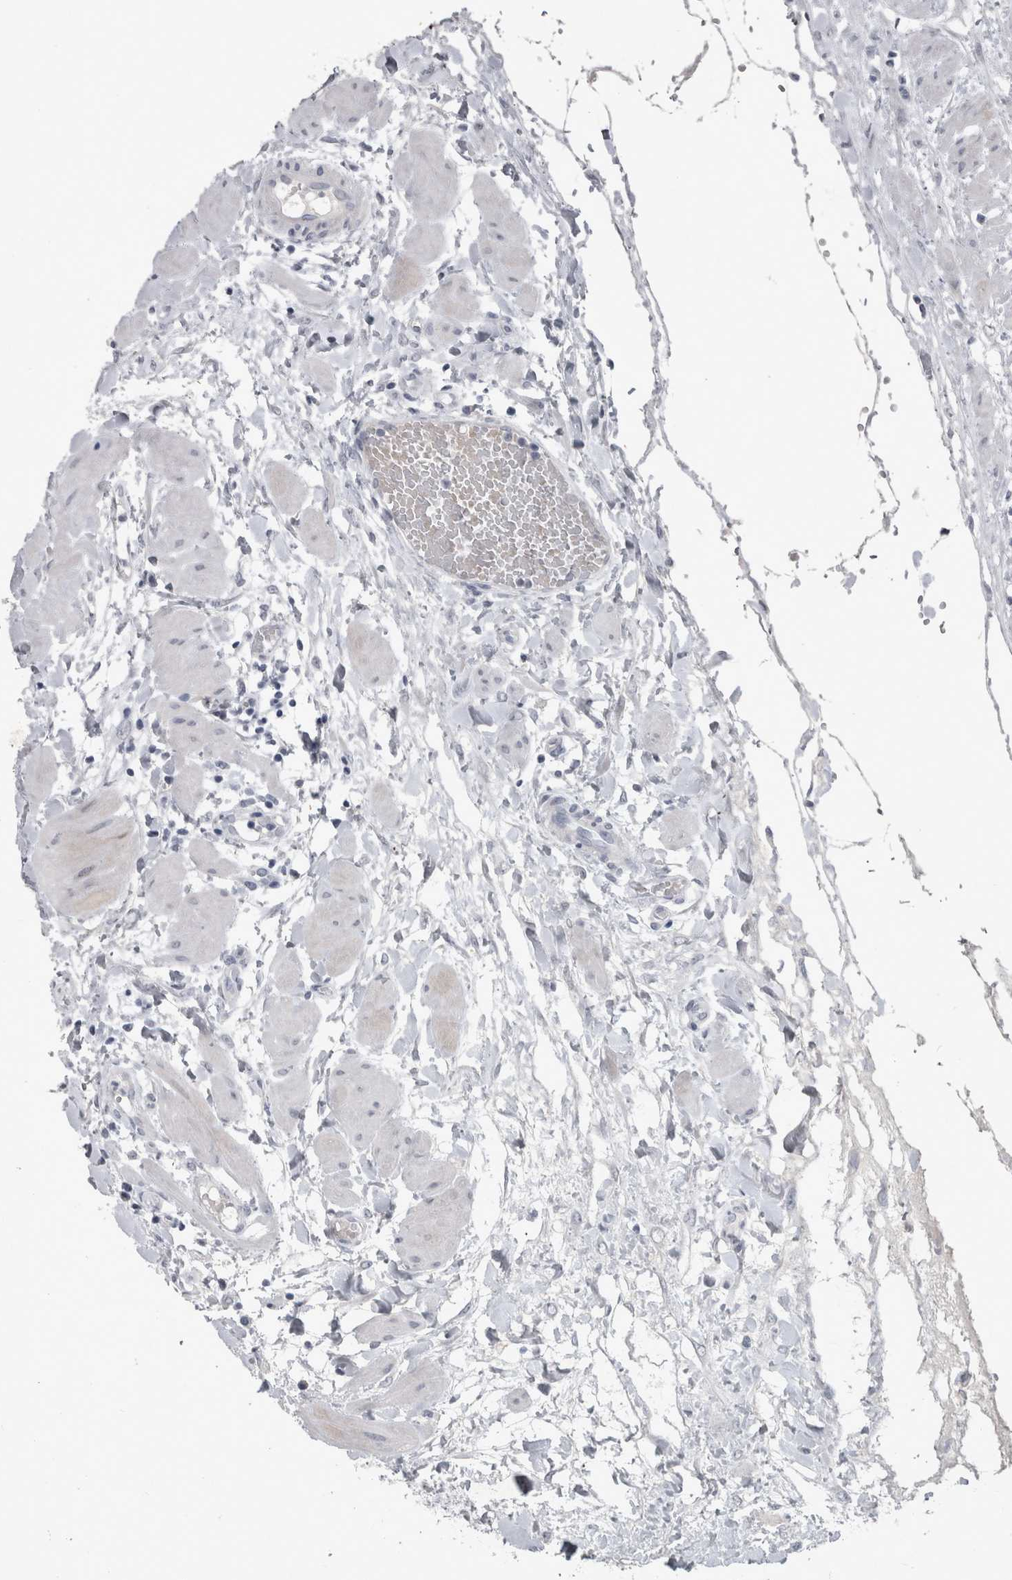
{"staining": {"intensity": "negative", "quantity": "none", "location": "none"}, "tissue": "fallopian tube", "cell_type": "Glandular cells", "image_type": "normal", "snomed": [{"axis": "morphology", "description": "Normal tissue, NOS"}, {"axis": "topography", "description": "Fallopian tube"}, {"axis": "topography", "description": "Placenta"}], "caption": "Protein analysis of unremarkable fallopian tube exhibits no significant staining in glandular cells. Brightfield microscopy of immunohistochemistry (IHC) stained with DAB (brown) and hematoxylin (blue), captured at high magnification.", "gene": "PDX1", "patient": {"sex": "female", "age": 32}}